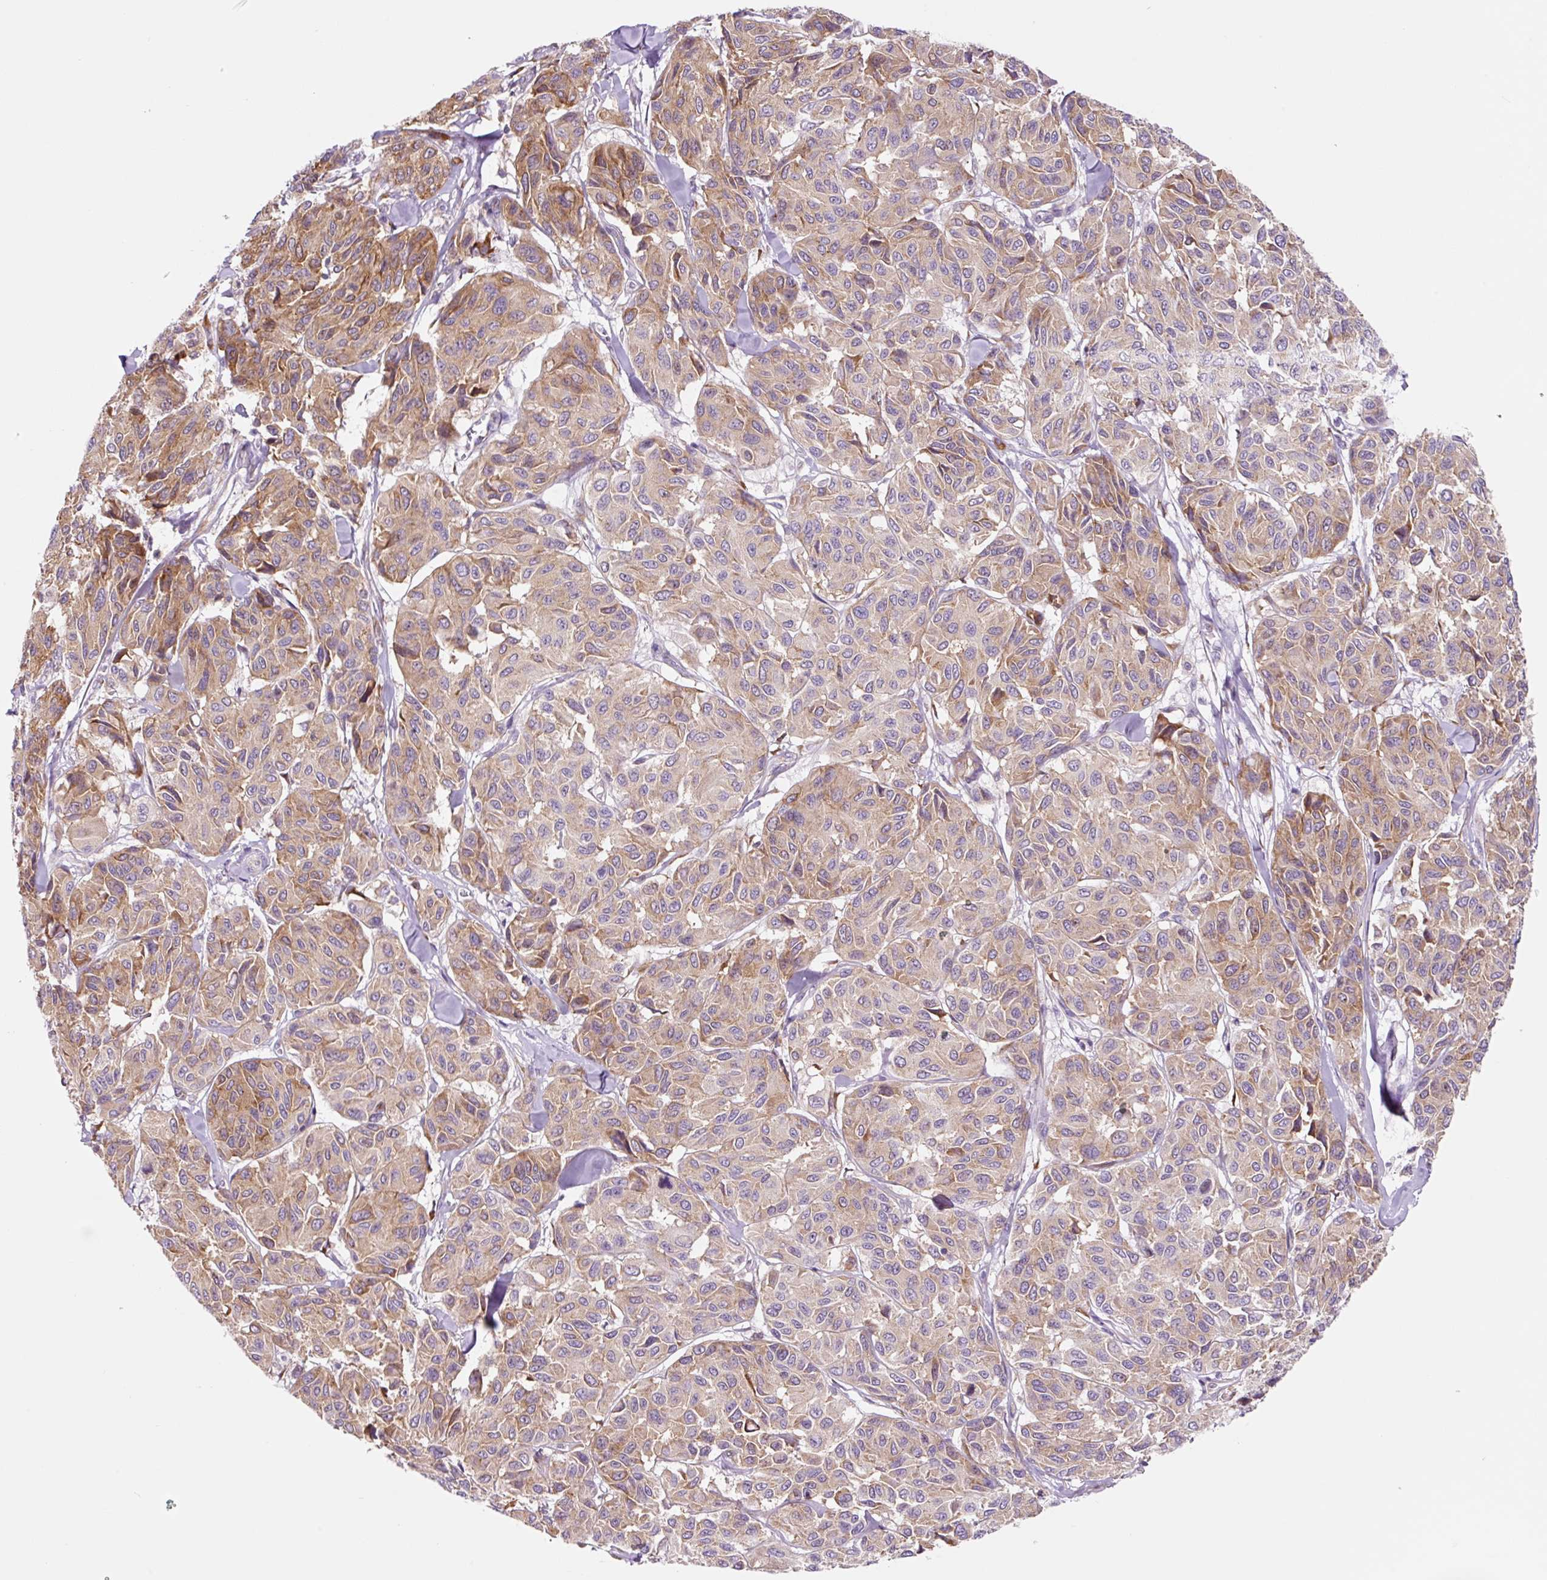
{"staining": {"intensity": "moderate", "quantity": ">75%", "location": "cytoplasmic/membranous"}, "tissue": "melanoma", "cell_type": "Tumor cells", "image_type": "cancer", "snomed": [{"axis": "morphology", "description": "Malignant melanoma, NOS"}, {"axis": "topography", "description": "Skin"}], "caption": "High-power microscopy captured an IHC histopathology image of malignant melanoma, revealing moderate cytoplasmic/membranous expression in about >75% of tumor cells.", "gene": "RPL41", "patient": {"sex": "female", "age": 66}}